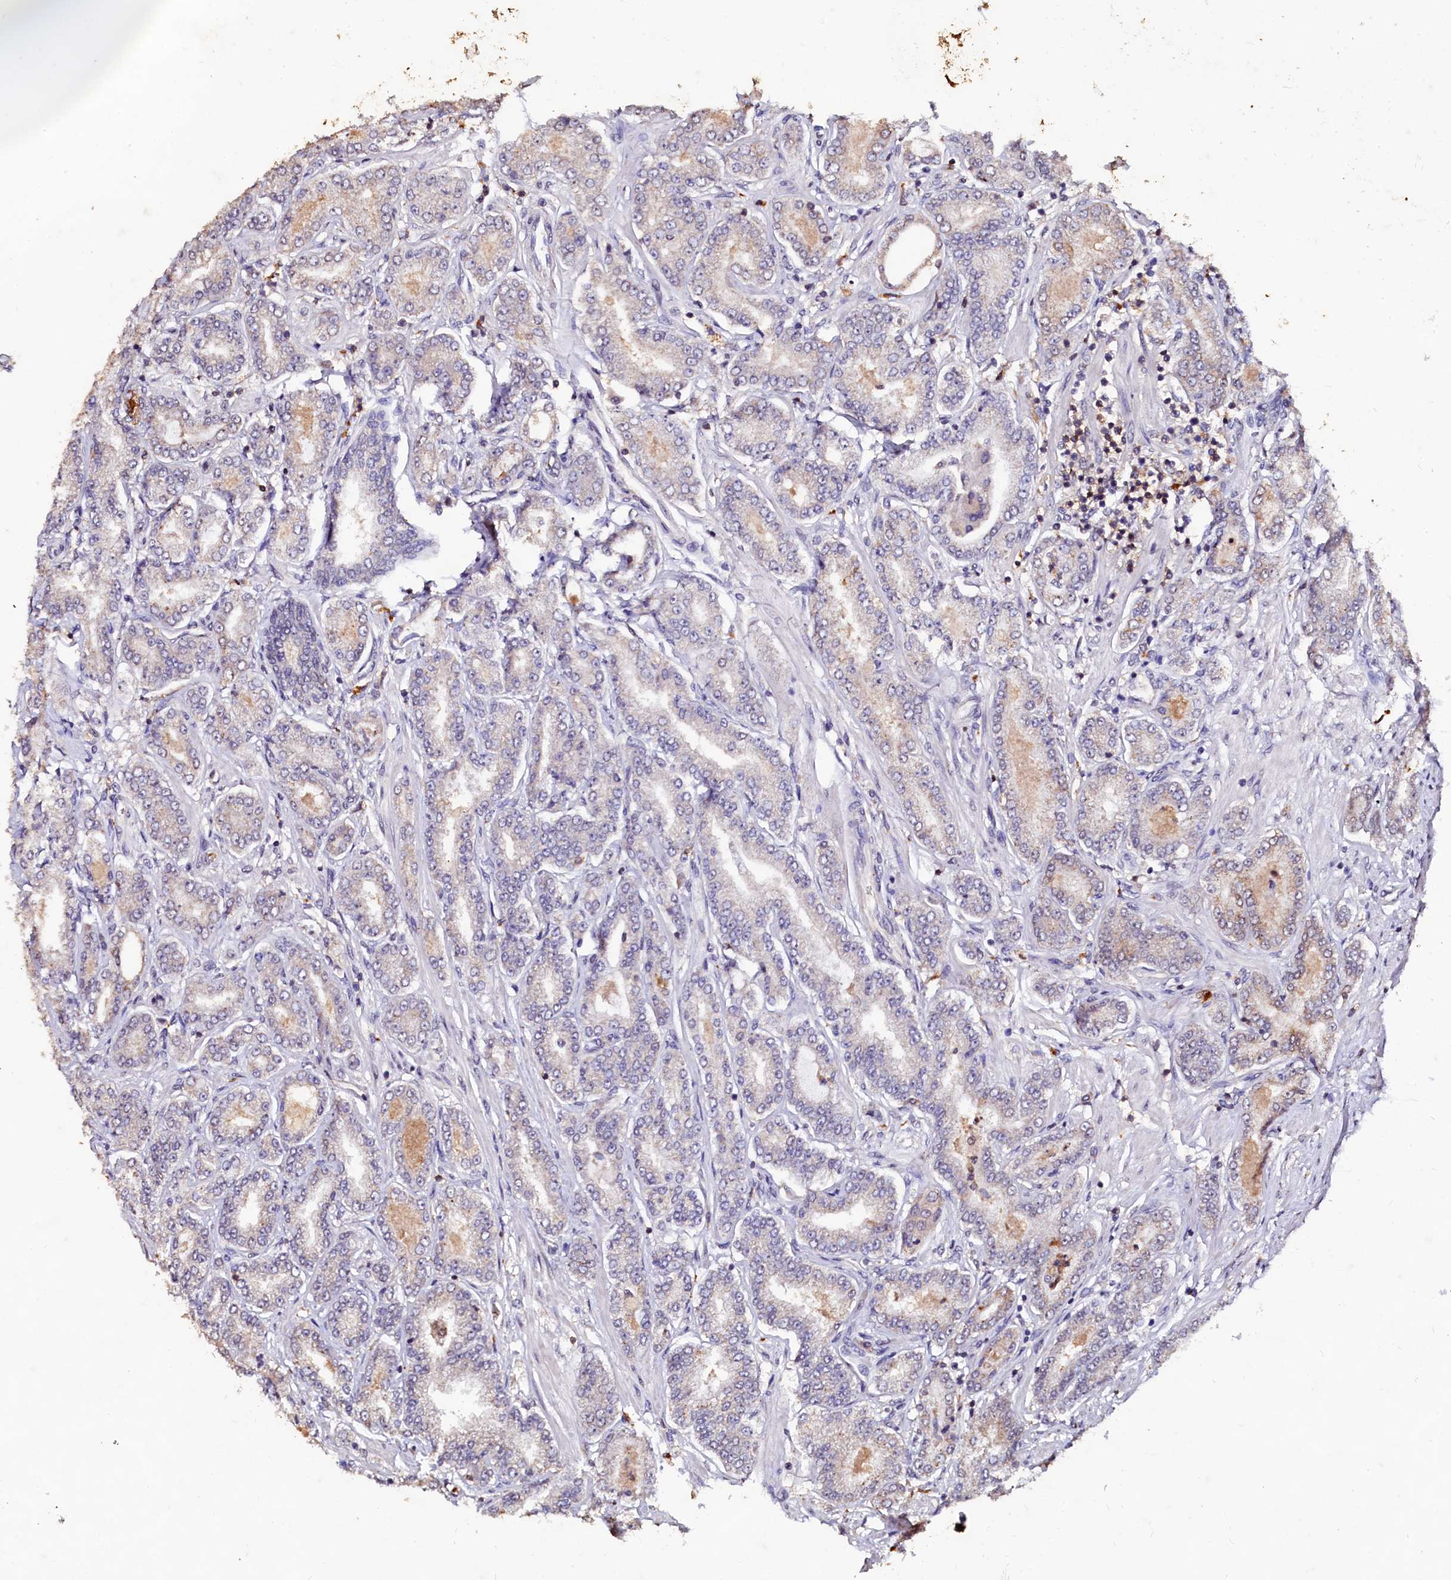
{"staining": {"intensity": "negative", "quantity": "none", "location": "none"}, "tissue": "prostate cancer", "cell_type": "Tumor cells", "image_type": "cancer", "snomed": [{"axis": "morphology", "description": "Adenocarcinoma, Low grade"}, {"axis": "topography", "description": "Prostate"}], "caption": "A high-resolution image shows immunohistochemistry (IHC) staining of prostate adenocarcinoma (low-grade), which exhibits no significant expression in tumor cells.", "gene": "CSTPP1", "patient": {"sex": "male", "age": 63}}